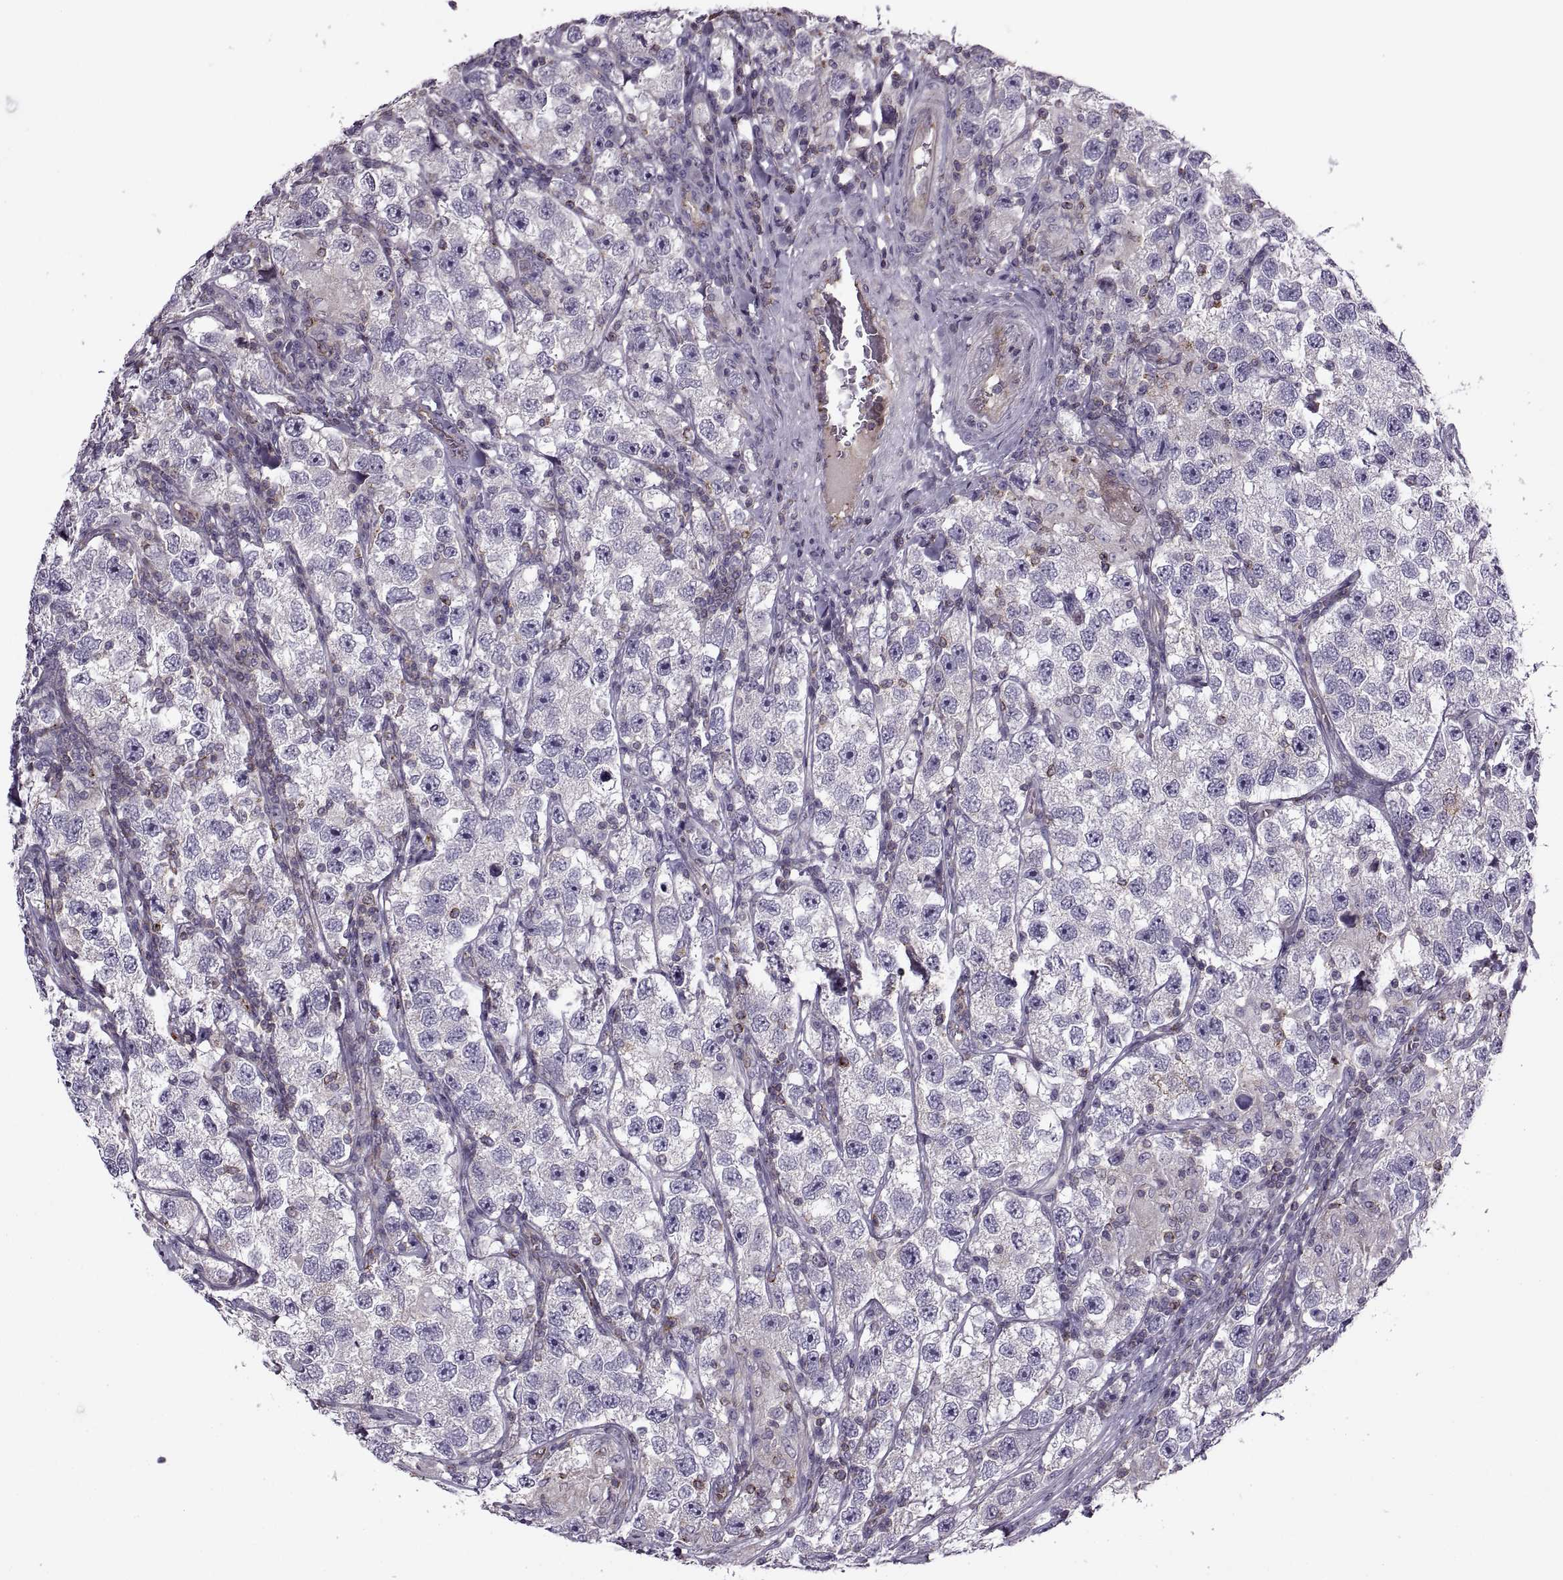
{"staining": {"intensity": "negative", "quantity": "none", "location": "none"}, "tissue": "testis cancer", "cell_type": "Tumor cells", "image_type": "cancer", "snomed": [{"axis": "morphology", "description": "Seminoma, NOS"}, {"axis": "topography", "description": "Testis"}], "caption": "IHC image of neoplastic tissue: testis cancer (seminoma) stained with DAB (3,3'-diaminobenzidine) shows no significant protein staining in tumor cells. Nuclei are stained in blue.", "gene": "SLC2A3", "patient": {"sex": "male", "age": 26}}